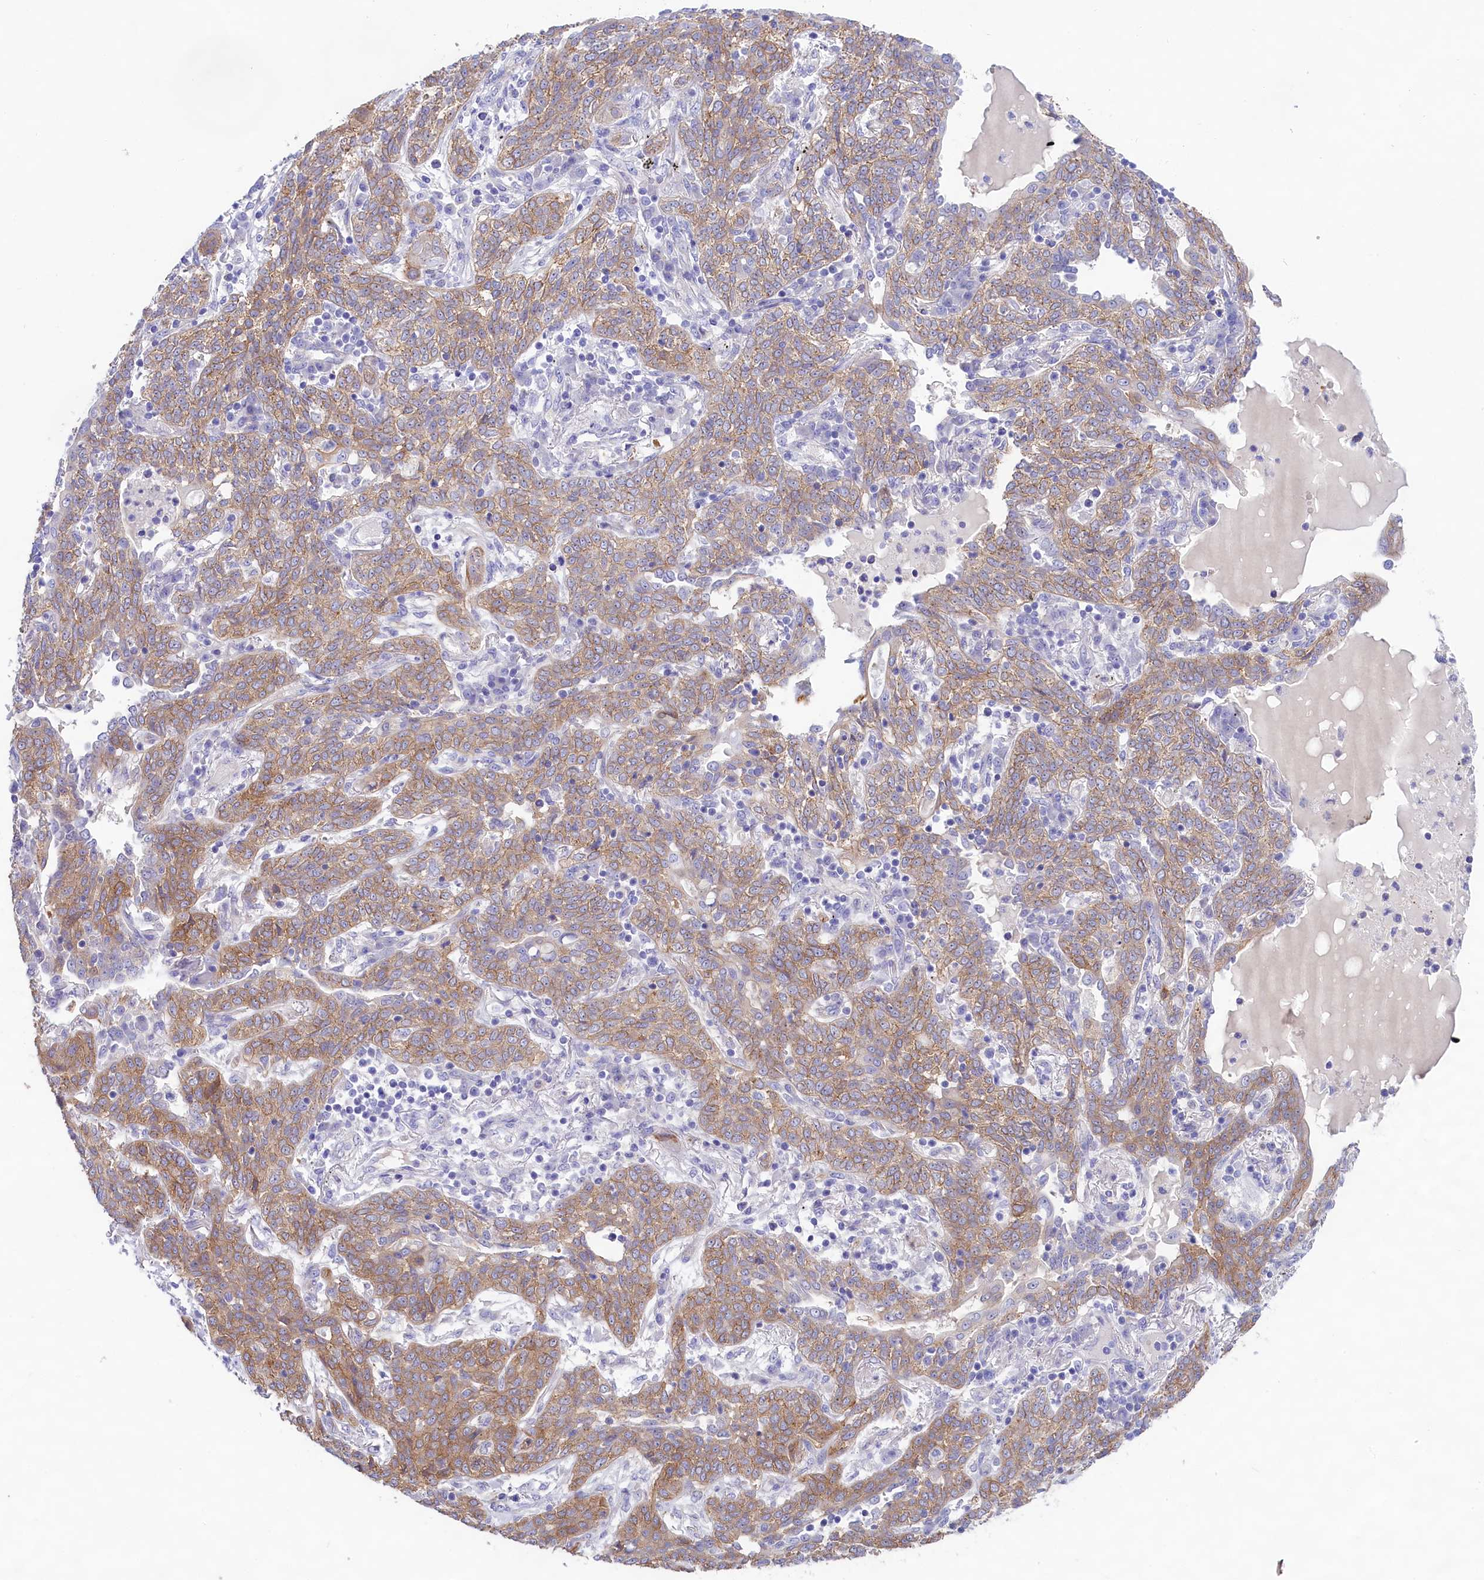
{"staining": {"intensity": "moderate", "quantity": "25%-75%", "location": "cytoplasmic/membranous"}, "tissue": "lung cancer", "cell_type": "Tumor cells", "image_type": "cancer", "snomed": [{"axis": "morphology", "description": "Squamous cell carcinoma, NOS"}, {"axis": "topography", "description": "Lung"}], "caption": "The micrograph shows immunohistochemical staining of squamous cell carcinoma (lung). There is moderate cytoplasmic/membranous staining is appreciated in about 25%-75% of tumor cells.", "gene": "PPP1R13L", "patient": {"sex": "female", "age": 70}}